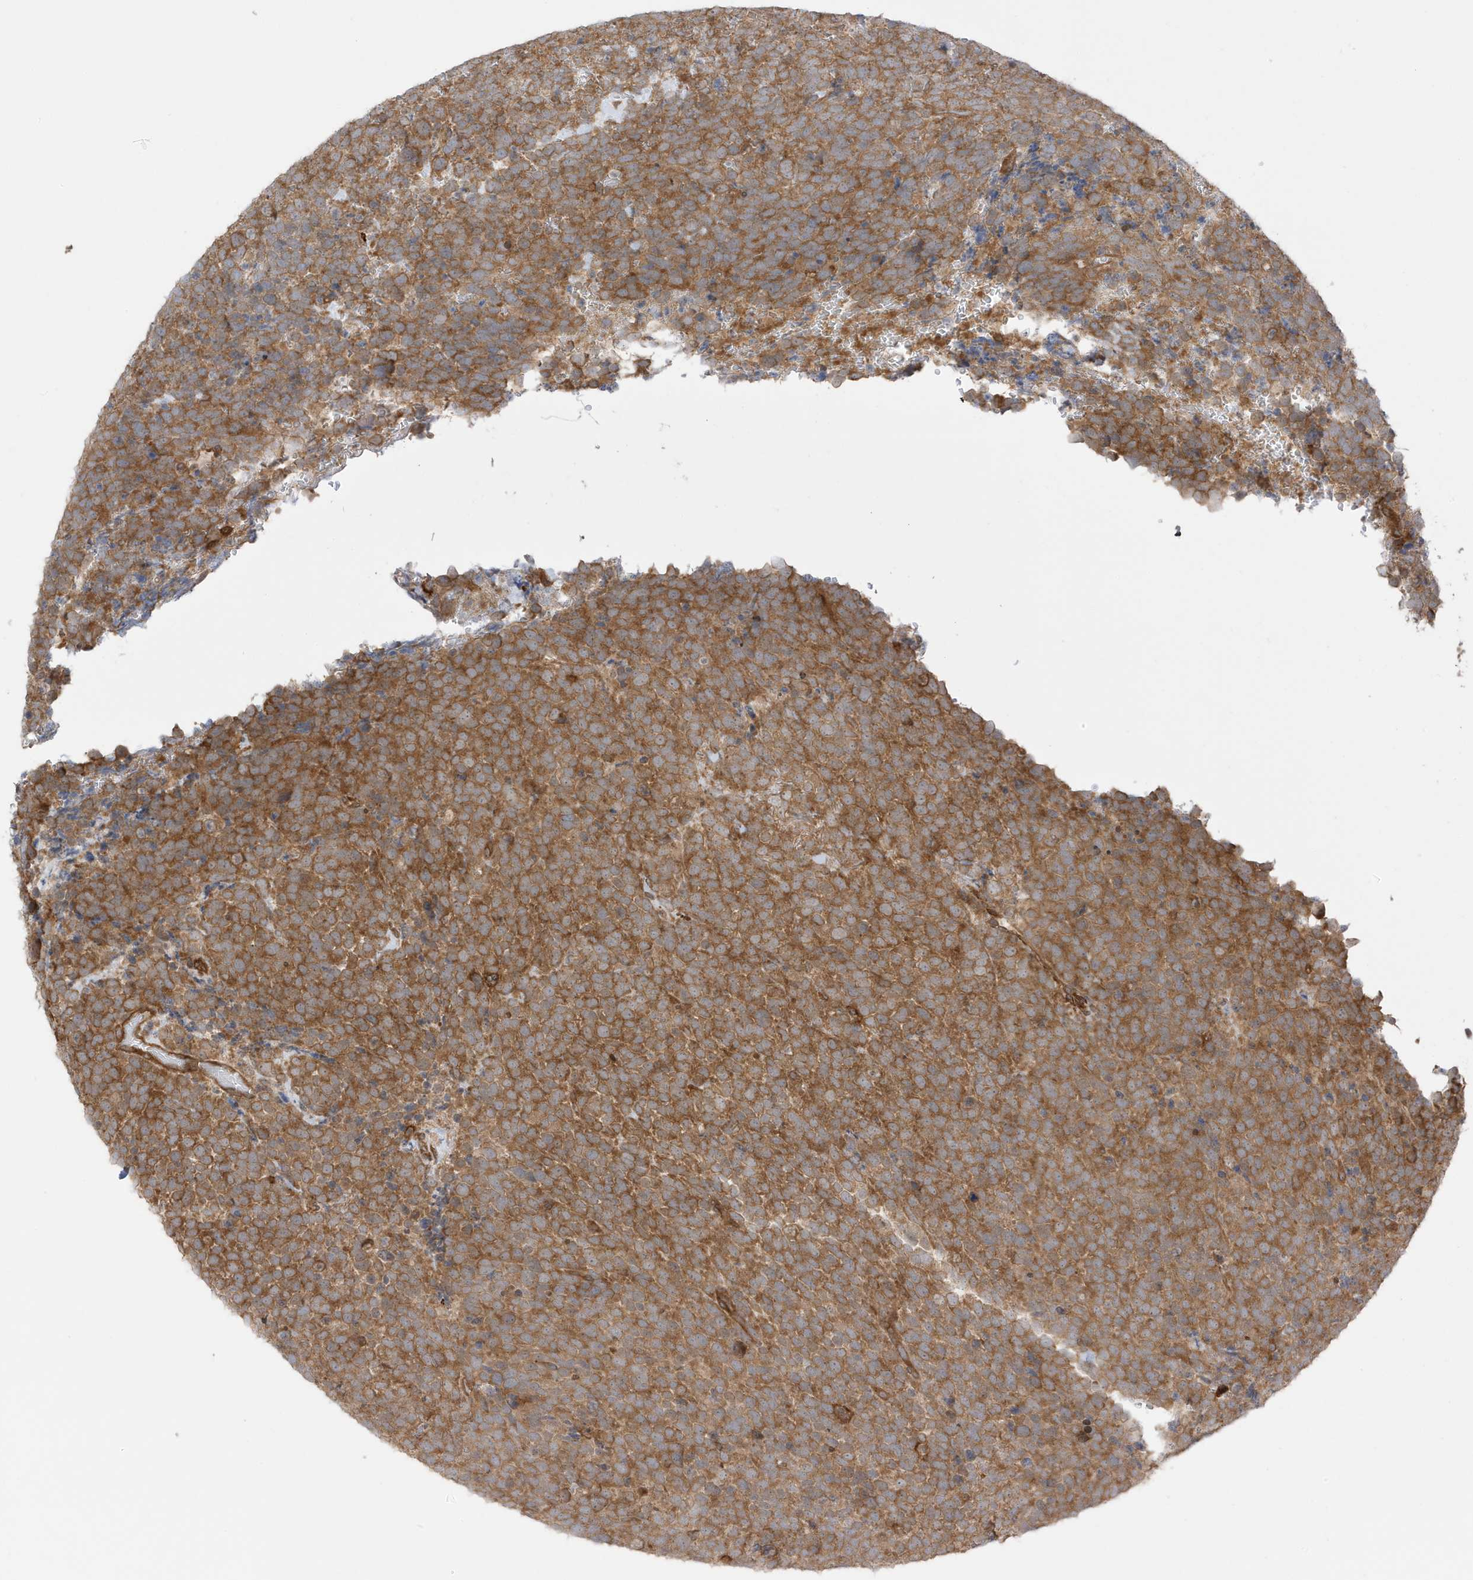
{"staining": {"intensity": "moderate", "quantity": ">75%", "location": "cytoplasmic/membranous"}, "tissue": "urothelial cancer", "cell_type": "Tumor cells", "image_type": "cancer", "snomed": [{"axis": "morphology", "description": "Urothelial carcinoma, High grade"}, {"axis": "topography", "description": "Urinary bladder"}], "caption": "This photomicrograph exhibits IHC staining of human urothelial cancer, with medium moderate cytoplasmic/membranous positivity in about >75% of tumor cells.", "gene": "CDC42EP3", "patient": {"sex": "female", "age": 82}}